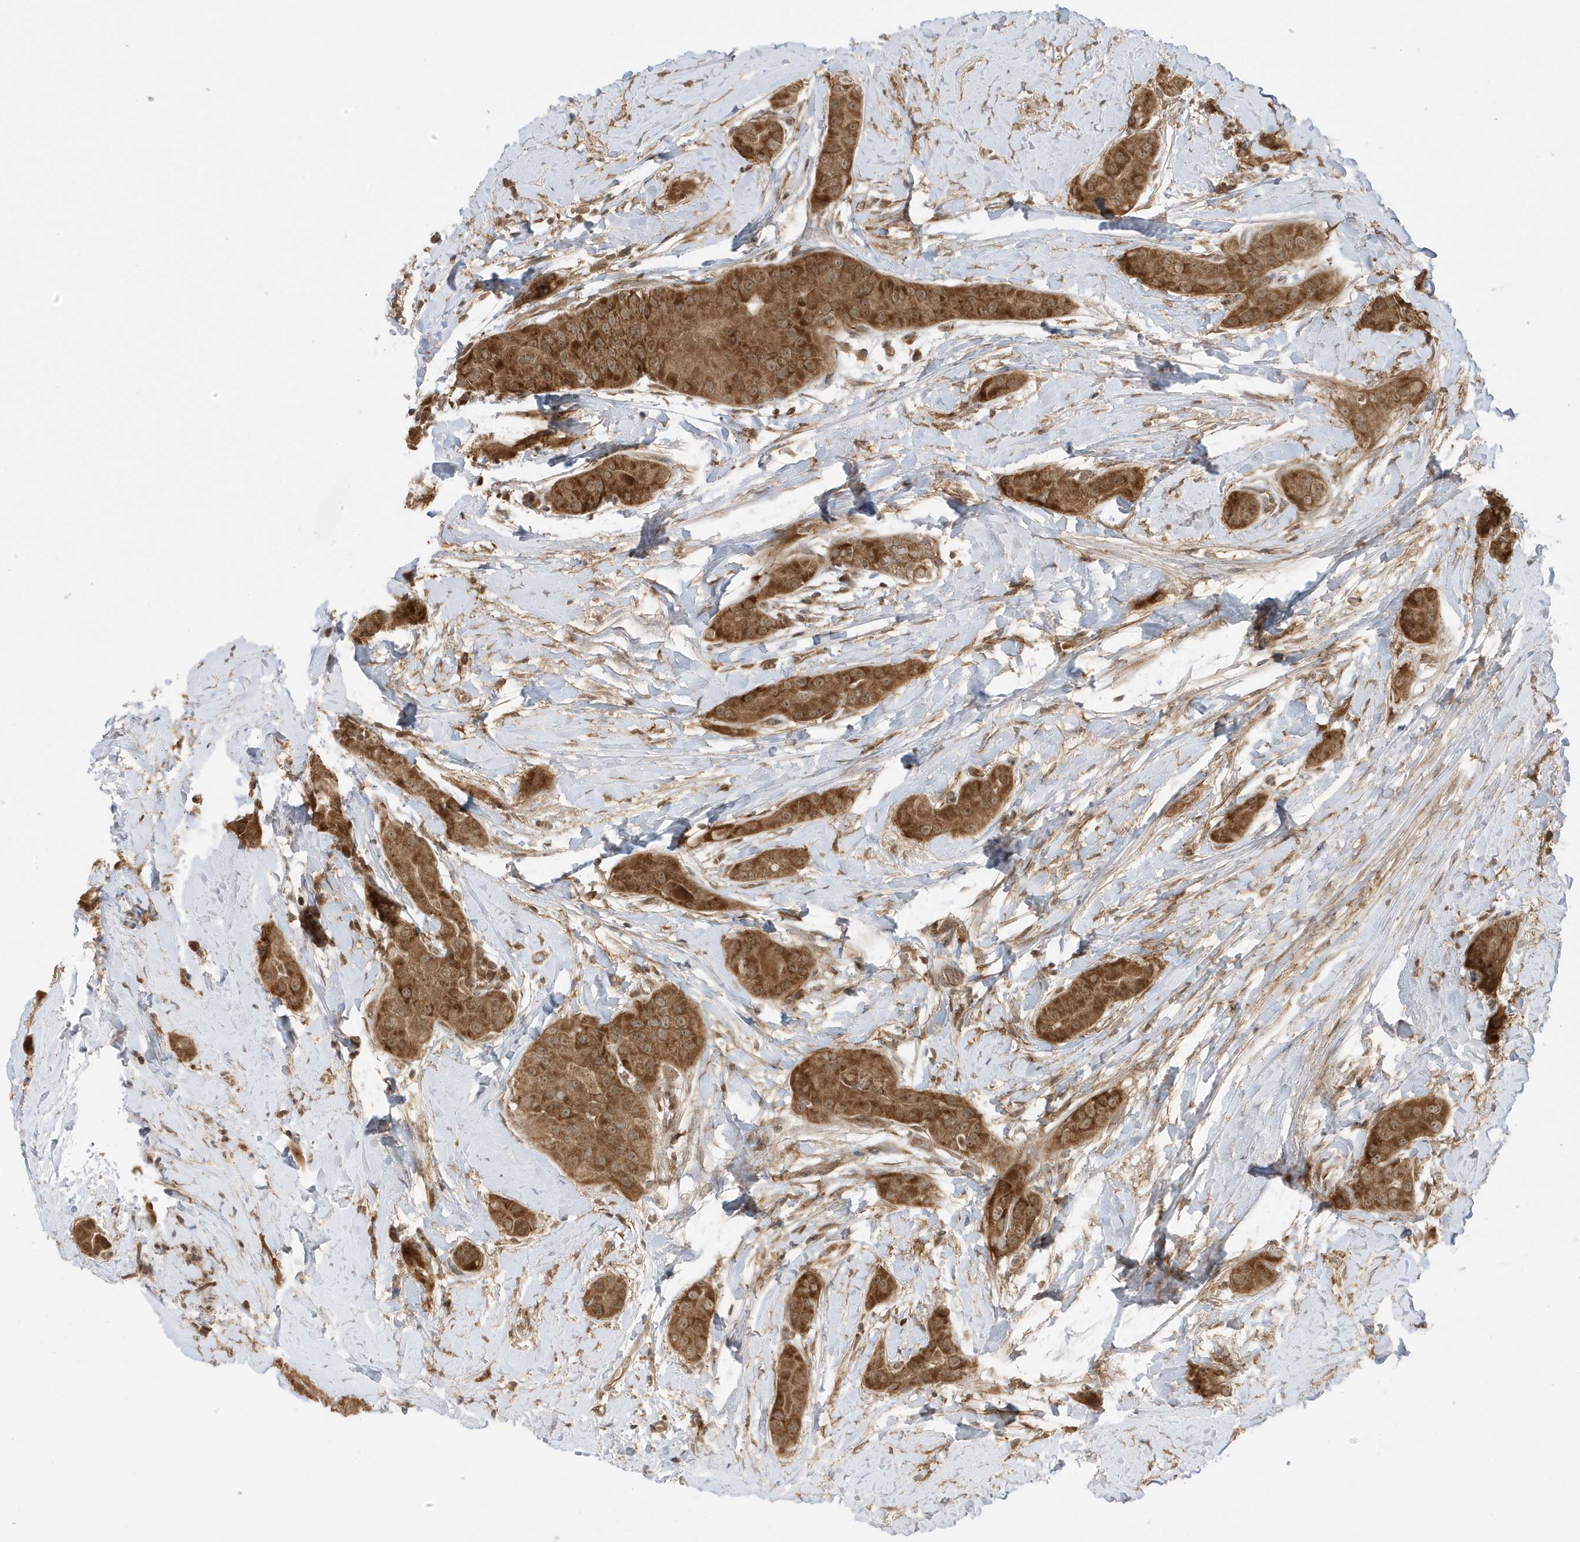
{"staining": {"intensity": "strong", "quantity": ">75%", "location": "cytoplasmic/membranous"}, "tissue": "thyroid cancer", "cell_type": "Tumor cells", "image_type": "cancer", "snomed": [{"axis": "morphology", "description": "Papillary adenocarcinoma, NOS"}, {"axis": "topography", "description": "Thyroid gland"}], "caption": "Strong cytoplasmic/membranous positivity is identified in approximately >75% of tumor cells in thyroid papillary adenocarcinoma. The protein of interest is stained brown, and the nuclei are stained in blue (DAB IHC with brightfield microscopy, high magnification).", "gene": "DHX36", "patient": {"sex": "male", "age": 33}}